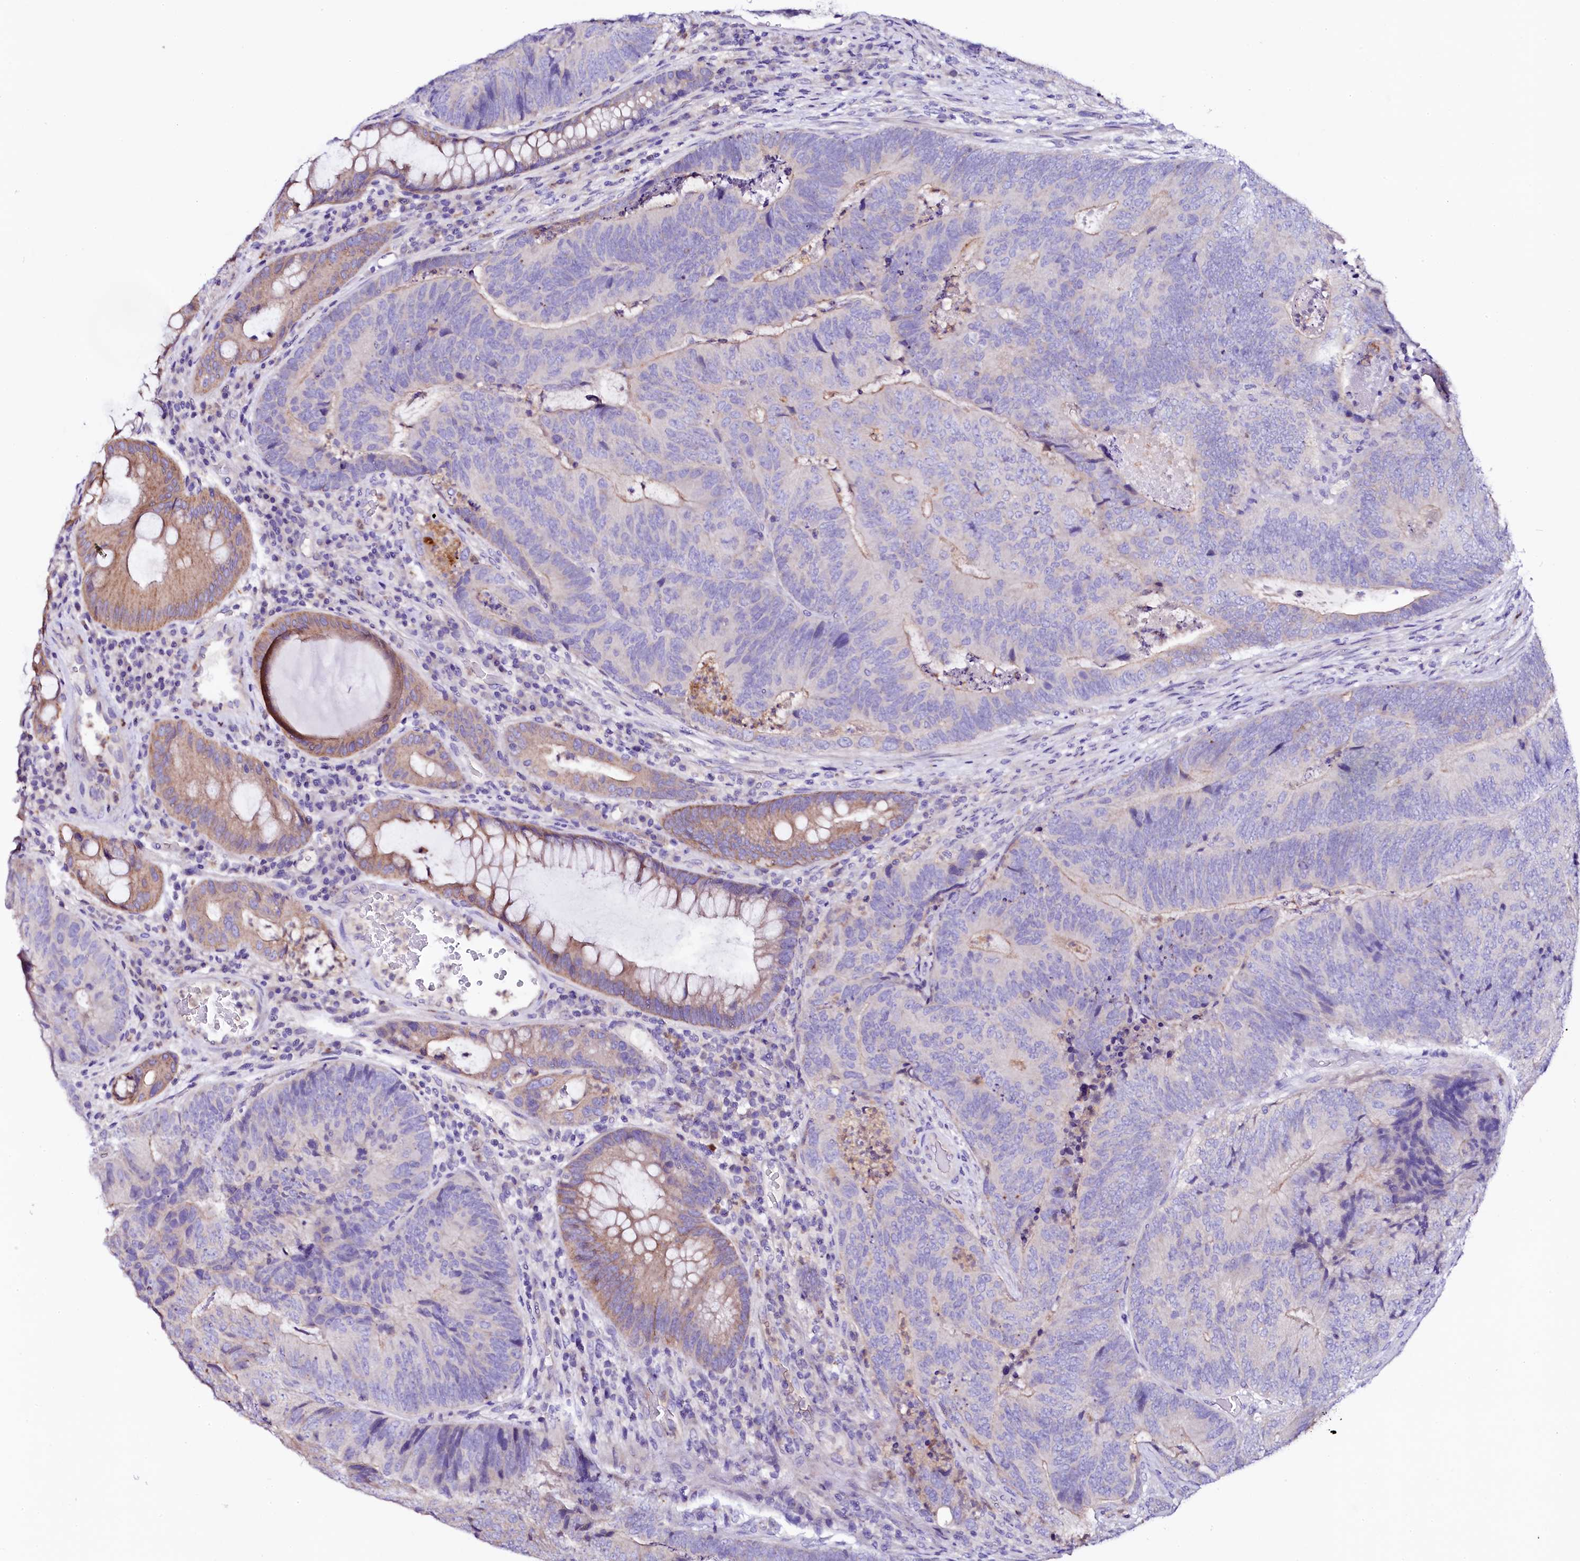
{"staining": {"intensity": "negative", "quantity": "none", "location": "none"}, "tissue": "colorectal cancer", "cell_type": "Tumor cells", "image_type": "cancer", "snomed": [{"axis": "morphology", "description": "Adenocarcinoma, NOS"}, {"axis": "topography", "description": "Colon"}], "caption": "IHC of adenocarcinoma (colorectal) displays no expression in tumor cells. (Immunohistochemistry (ihc), brightfield microscopy, high magnification).", "gene": "NAA16", "patient": {"sex": "female", "age": 67}}